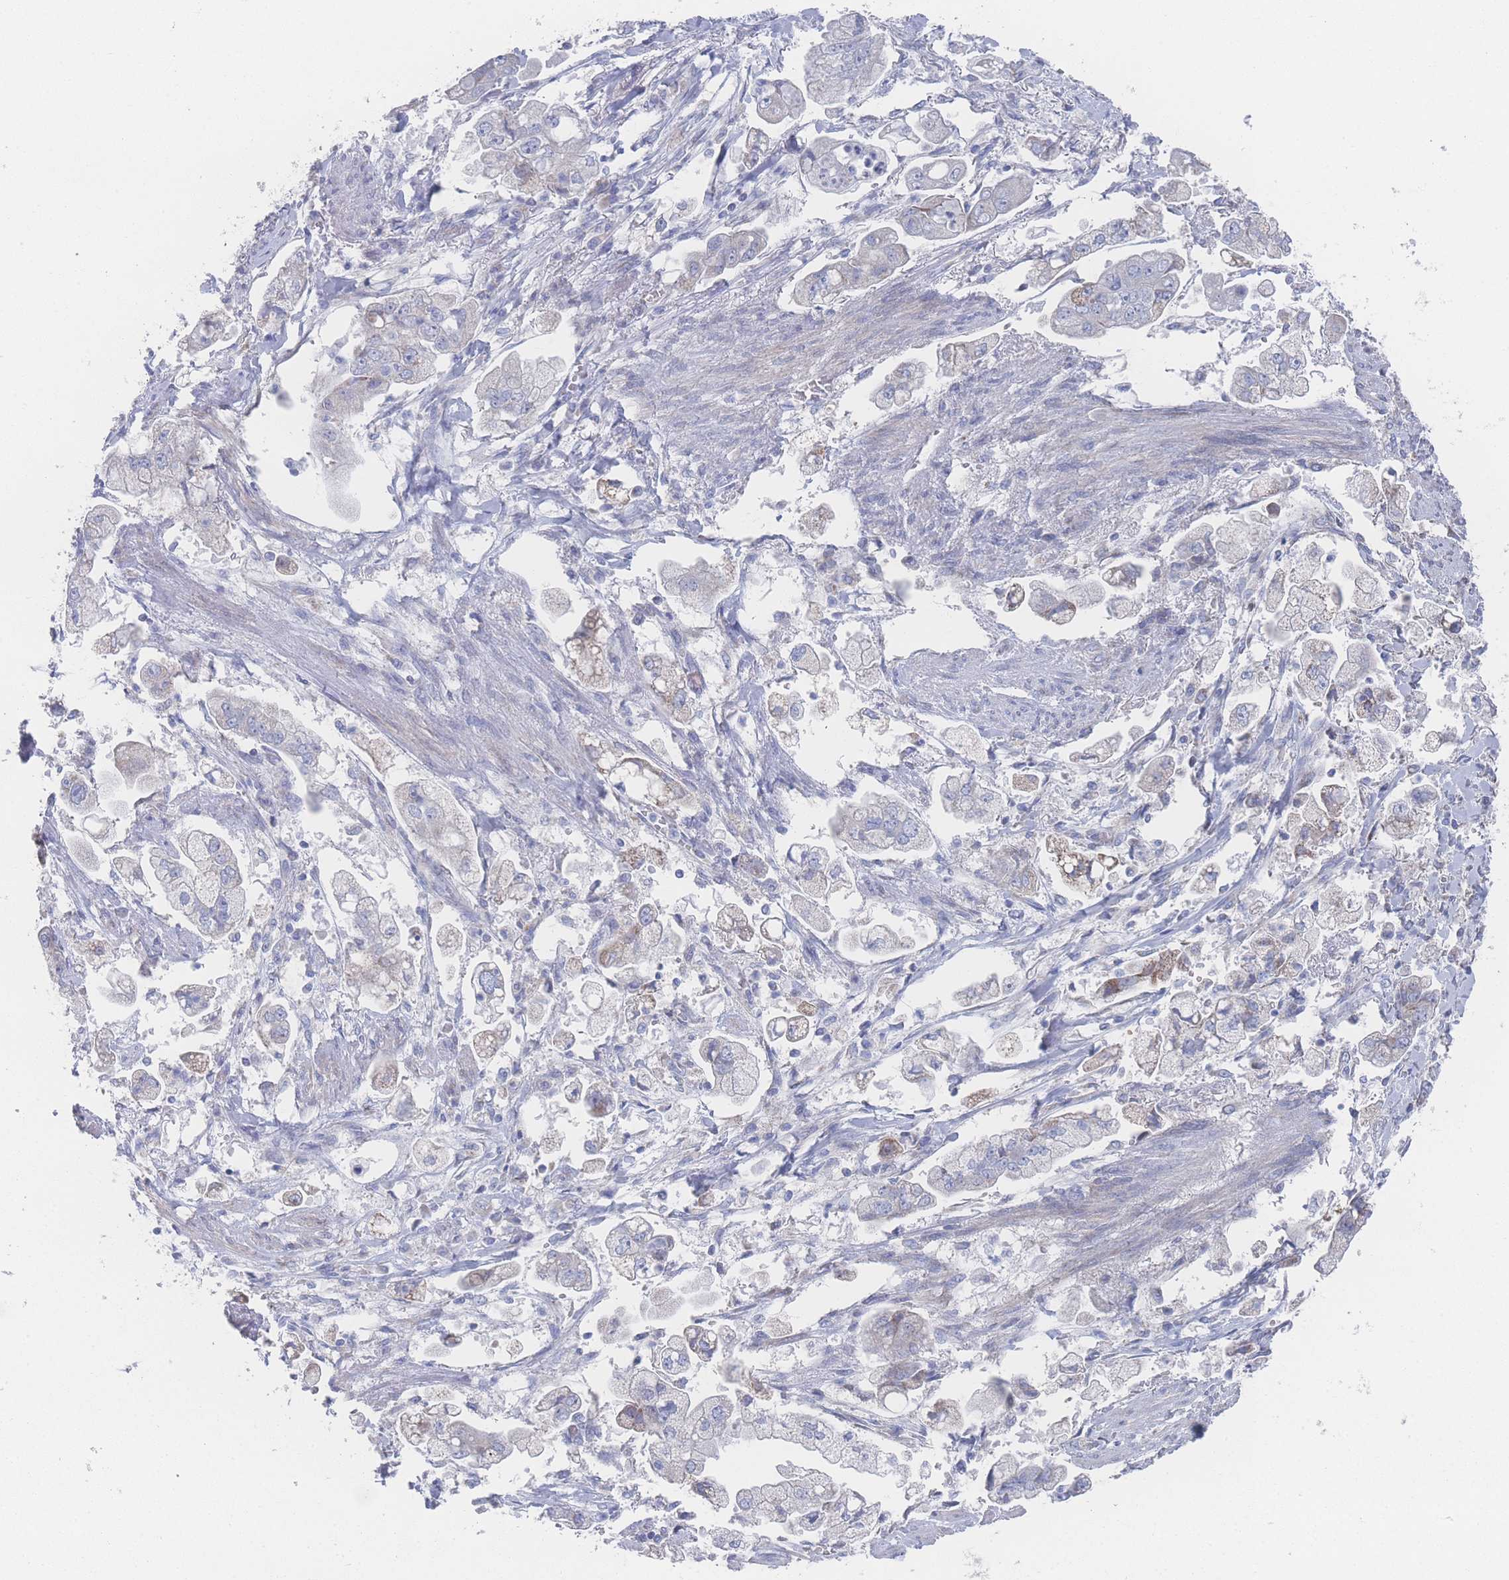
{"staining": {"intensity": "weak", "quantity": "<25%", "location": "cytoplasmic/membranous"}, "tissue": "stomach cancer", "cell_type": "Tumor cells", "image_type": "cancer", "snomed": [{"axis": "morphology", "description": "Adenocarcinoma, NOS"}, {"axis": "topography", "description": "Stomach"}], "caption": "Tumor cells are negative for protein expression in human stomach cancer (adenocarcinoma). Nuclei are stained in blue.", "gene": "SNPH", "patient": {"sex": "male", "age": 62}}